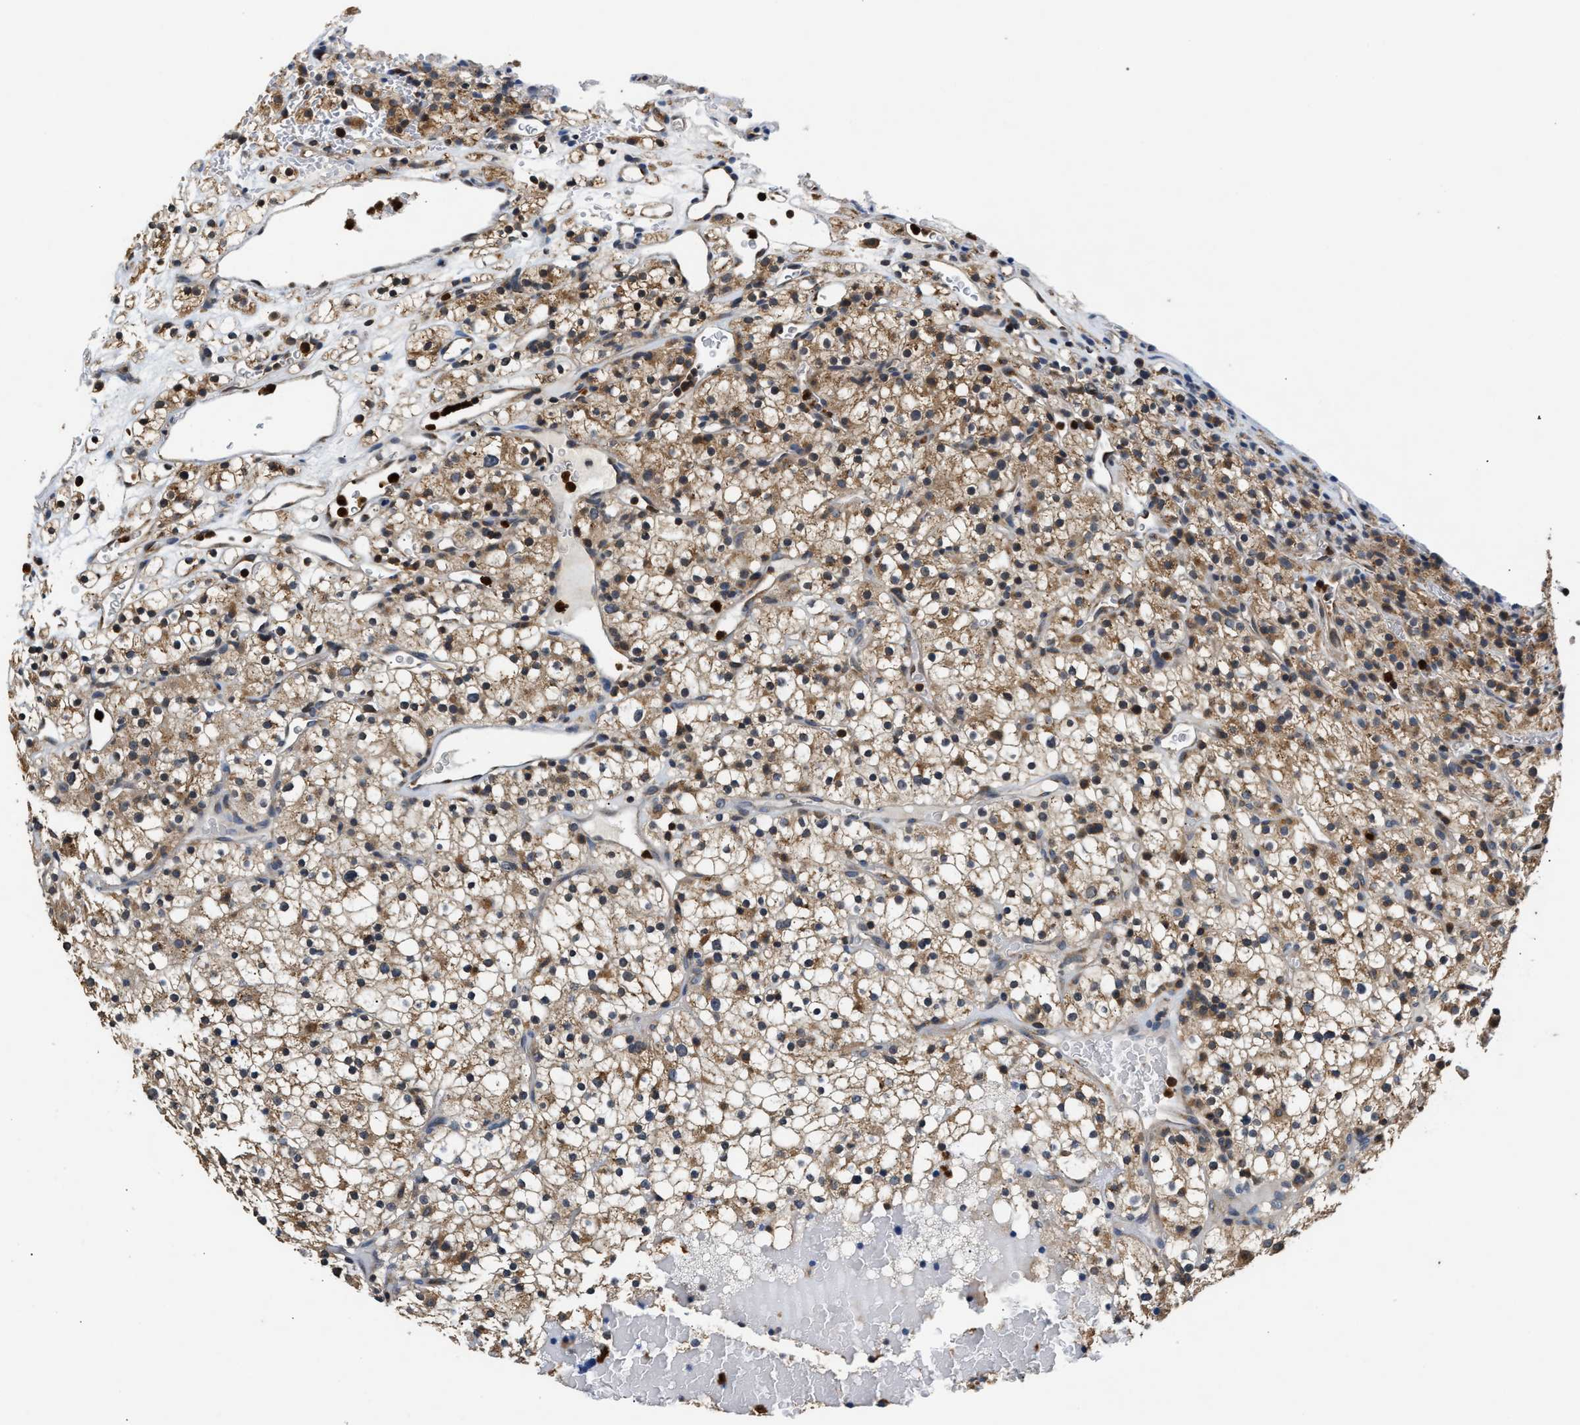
{"staining": {"intensity": "moderate", "quantity": ">75%", "location": "cytoplasmic/membranous,nuclear"}, "tissue": "renal cancer", "cell_type": "Tumor cells", "image_type": "cancer", "snomed": [{"axis": "morphology", "description": "Normal tissue, NOS"}, {"axis": "morphology", "description": "Adenocarcinoma, NOS"}, {"axis": "topography", "description": "Kidney"}], "caption": "Tumor cells show moderate cytoplasmic/membranous and nuclear expression in approximately >75% of cells in renal adenocarcinoma.", "gene": "CHUK", "patient": {"sex": "female", "age": 72}}